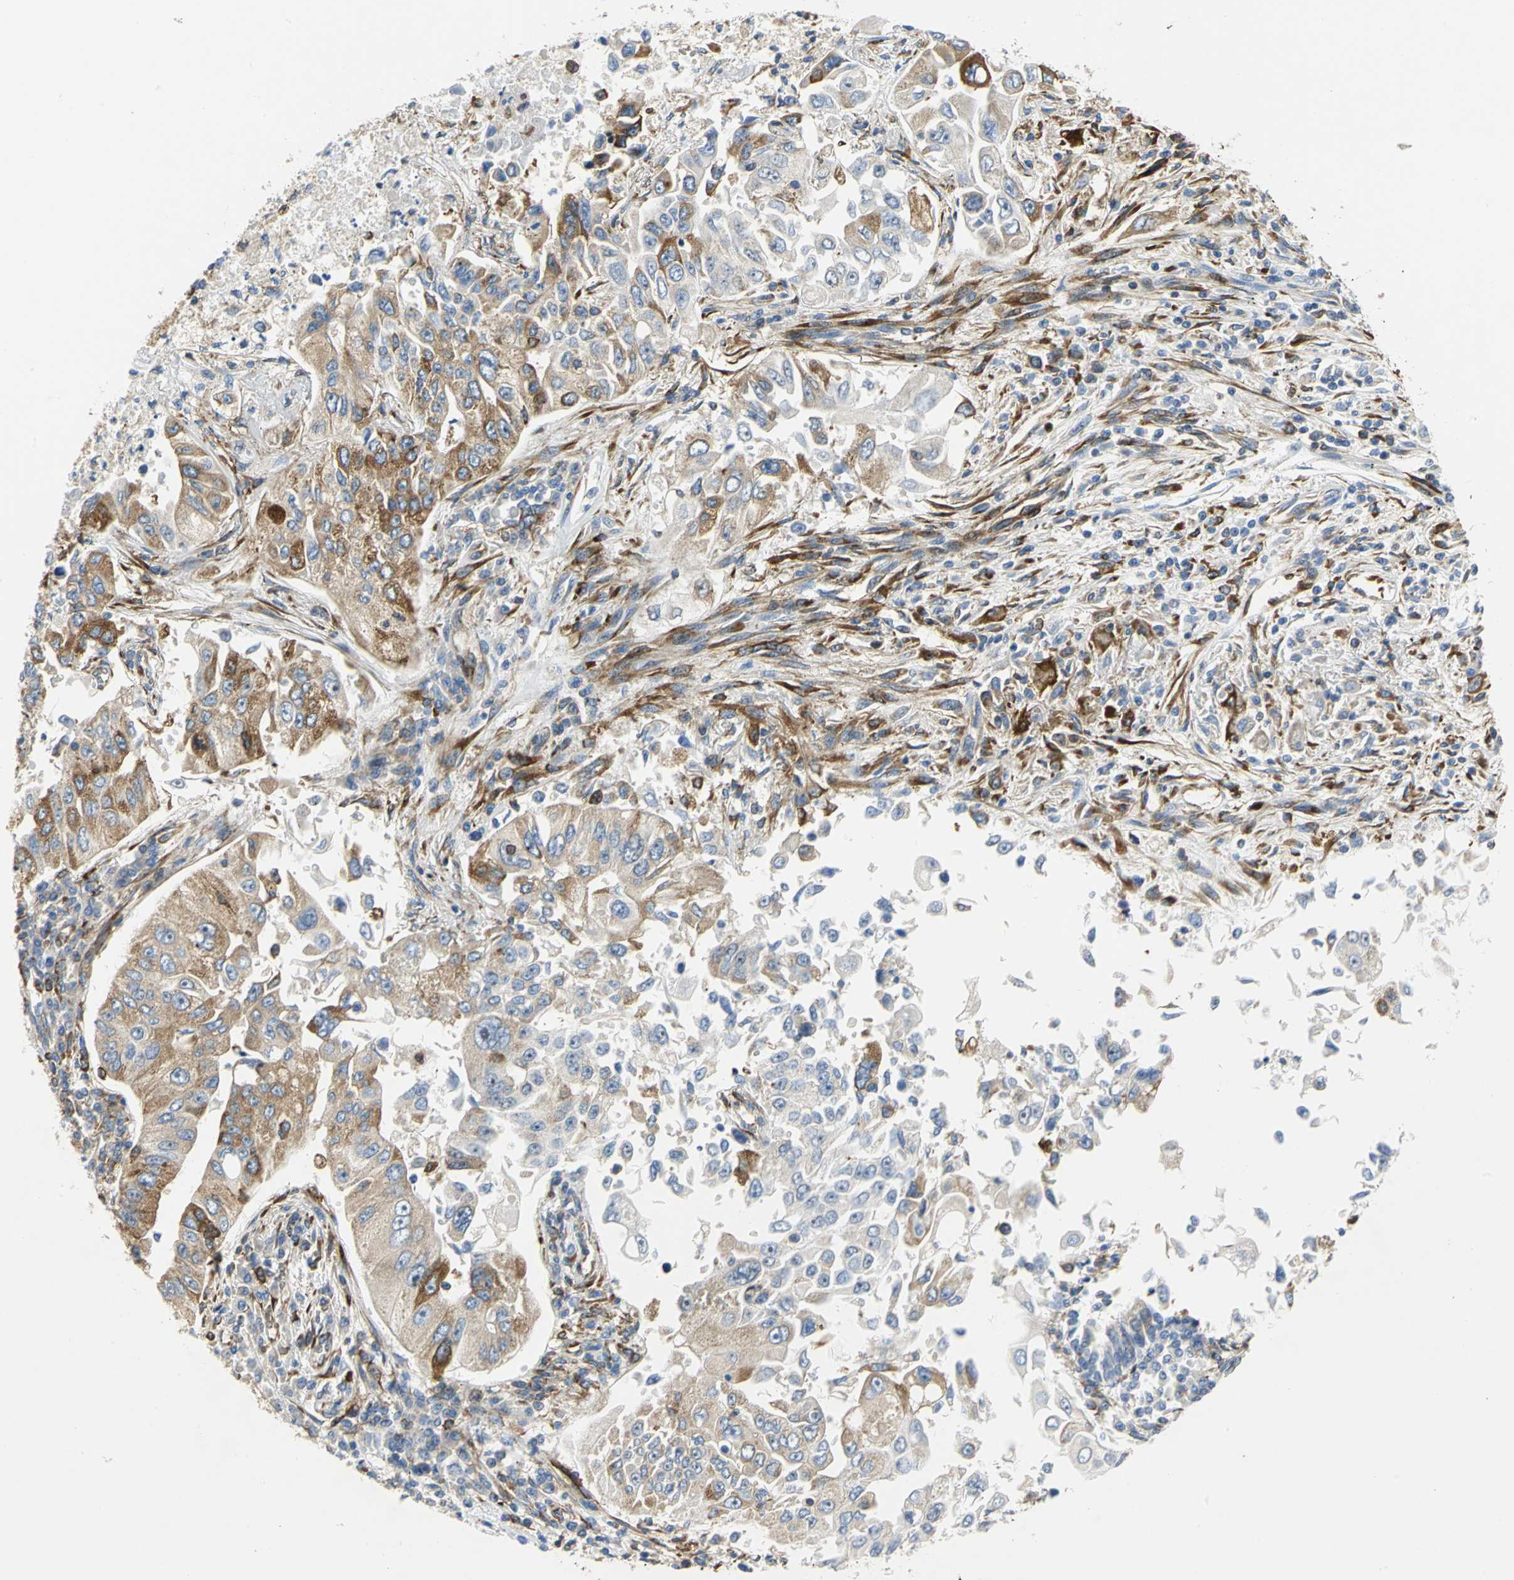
{"staining": {"intensity": "moderate", "quantity": ">75%", "location": "cytoplasmic/membranous"}, "tissue": "lung cancer", "cell_type": "Tumor cells", "image_type": "cancer", "snomed": [{"axis": "morphology", "description": "Adenocarcinoma, NOS"}, {"axis": "topography", "description": "Lung"}], "caption": "Lung adenocarcinoma was stained to show a protein in brown. There is medium levels of moderate cytoplasmic/membranous staining in about >75% of tumor cells. Nuclei are stained in blue.", "gene": "YBX1", "patient": {"sex": "male", "age": 84}}